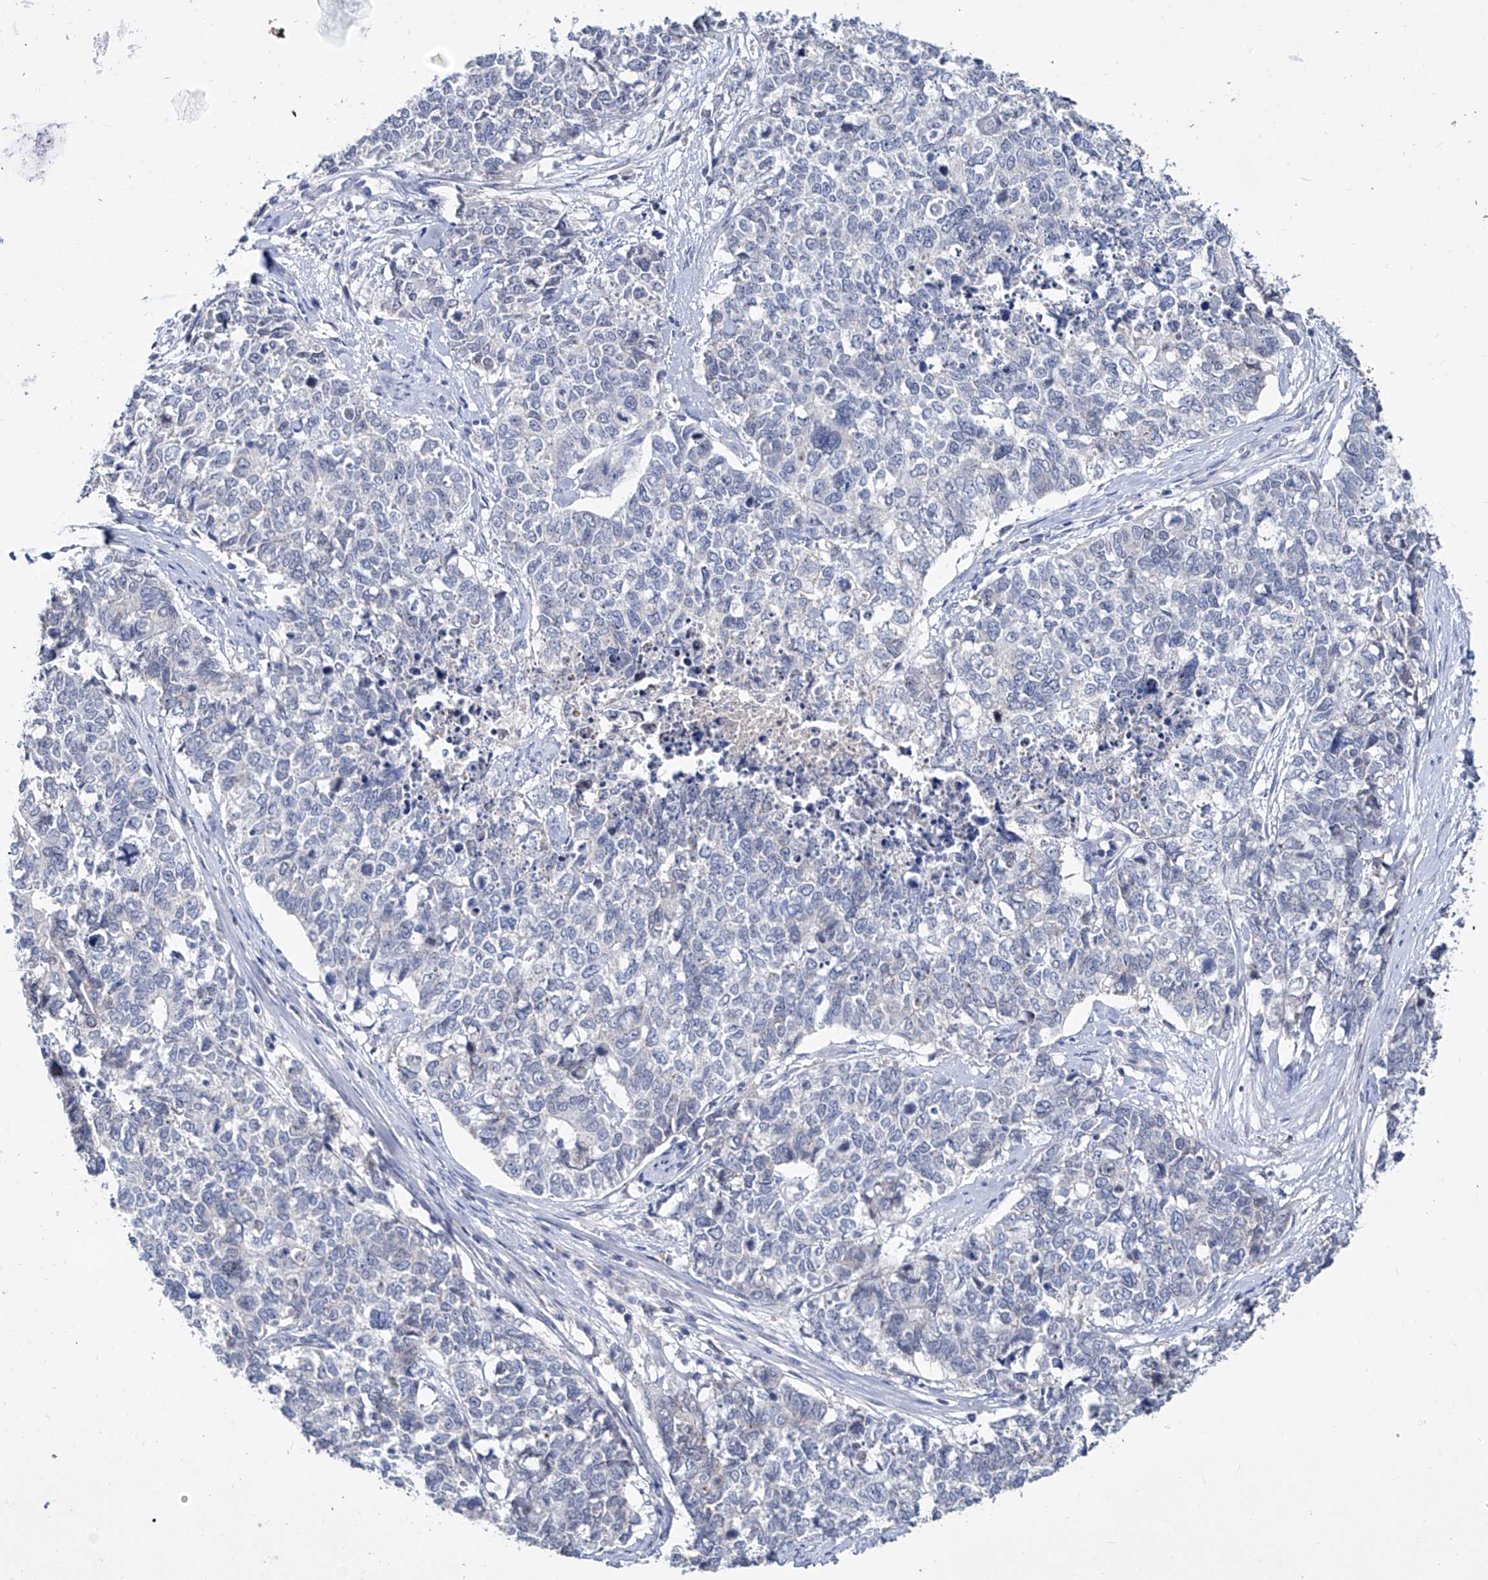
{"staining": {"intensity": "negative", "quantity": "none", "location": "none"}, "tissue": "cervical cancer", "cell_type": "Tumor cells", "image_type": "cancer", "snomed": [{"axis": "morphology", "description": "Squamous cell carcinoma, NOS"}, {"axis": "topography", "description": "Cervix"}], "caption": "Immunohistochemical staining of cervical squamous cell carcinoma reveals no significant positivity in tumor cells.", "gene": "KLHL17", "patient": {"sex": "female", "age": 63}}